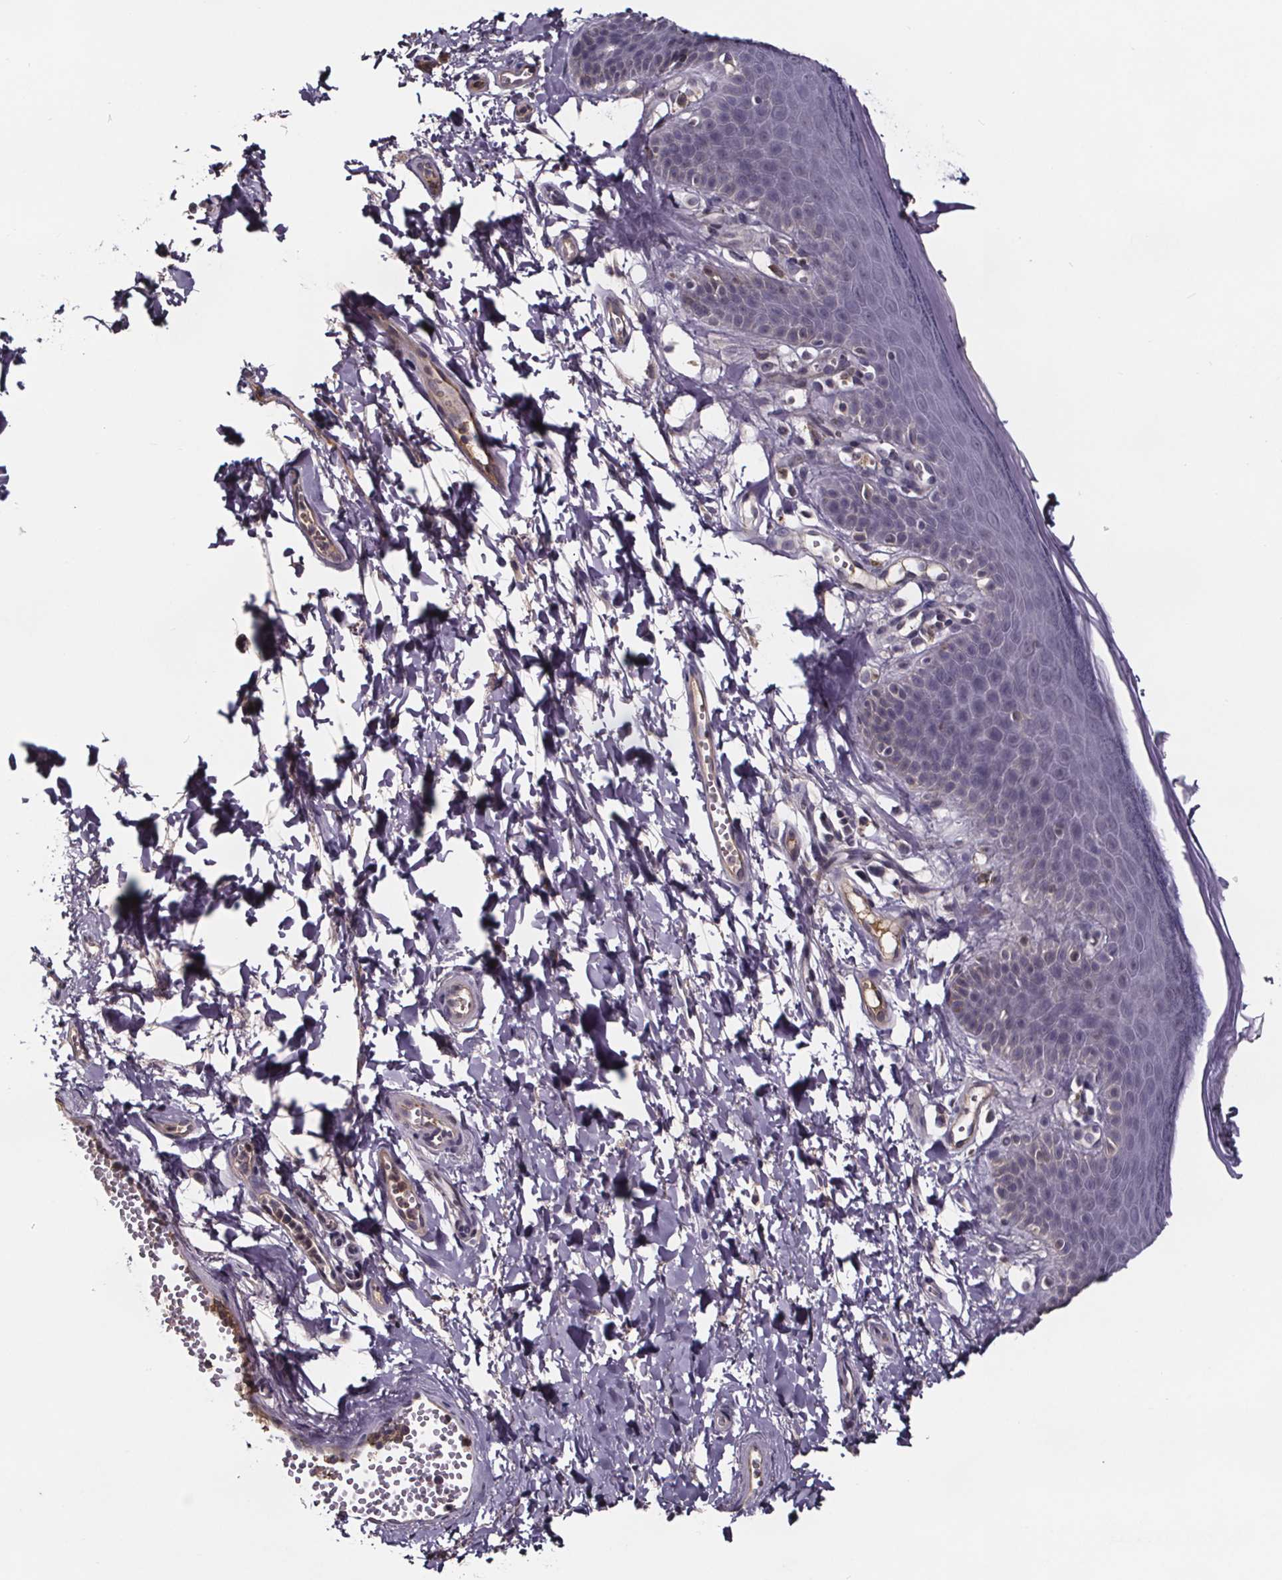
{"staining": {"intensity": "negative", "quantity": "none", "location": "none"}, "tissue": "skin", "cell_type": "Epidermal cells", "image_type": "normal", "snomed": [{"axis": "morphology", "description": "Normal tissue, NOS"}, {"axis": "topography", "description": "Anal"}], "caption": "Immunohistochemistry (IHC) micrograph of unremarkable skin: skin stained with DAB (3,3'-diaminobenzidine) reveals no significant protein staining in epidermal cells. (DAB IHC, high magnification).", "gene": "NPHP4", "patient": {"sex": "male", "age": 53}}